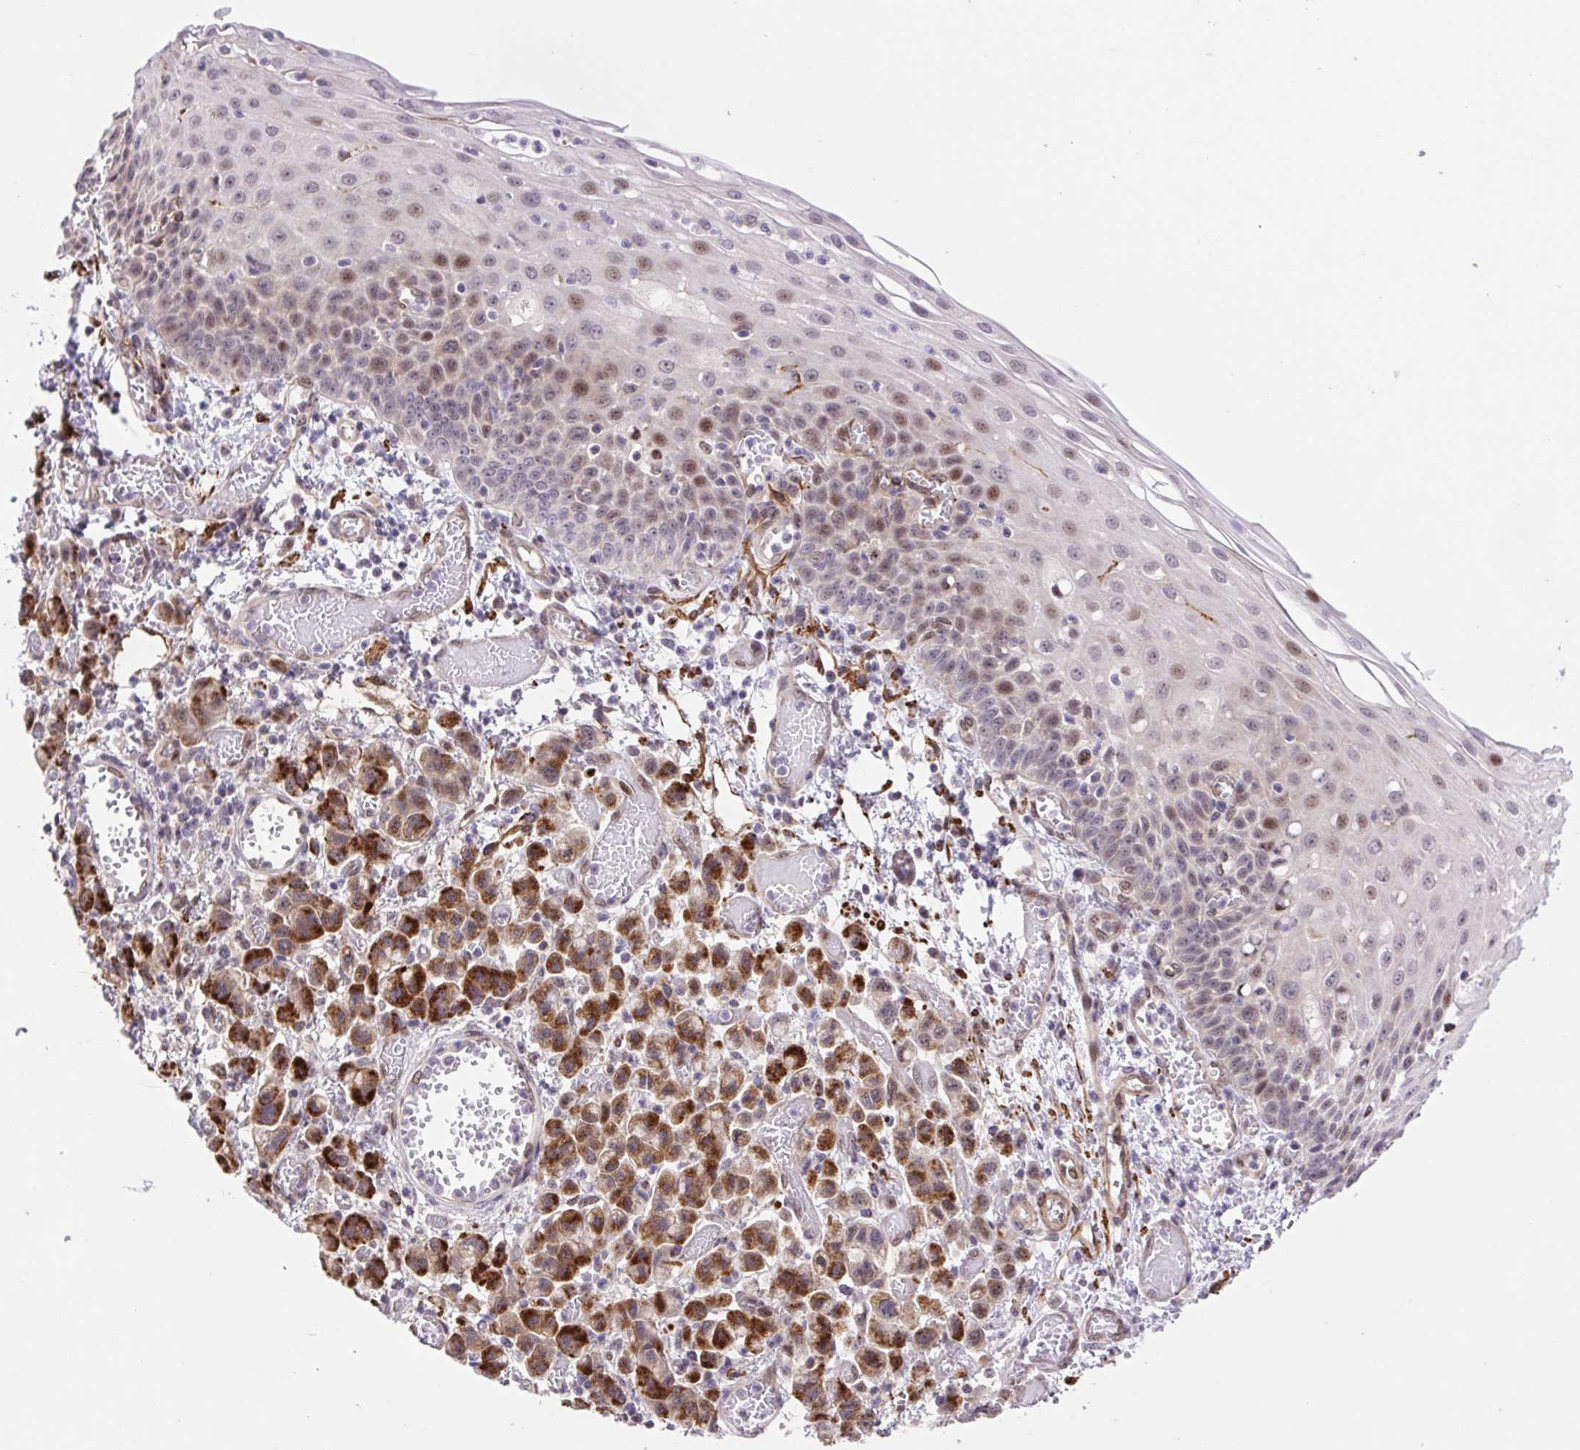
{"staining": {"intensity": "weak", "quantity": "<25%", "location": "nuclear"}, "tissue": "esophagus", "cell_type": "Squamous epithelial cells", "image_type": "normal", "snomed": [{"axis": "morphology", "description": "Normal tissue, NOS"}, {"axis": "morphology", "description": "Adenocarcinoma, NOS"}, {"axis": "topography", "description": "Esophagus"}], "caption": "An image of human esophagus is negative for staining in squamous epithelial cells. (Stains: DAB (3,3'-diaminobenzidine) IHC with hematoxylin counter stain, Microscopy: brightfield microscopy at high magnification).", "gene": "ERG", "patient": {"sex": "male", "age": 81}}